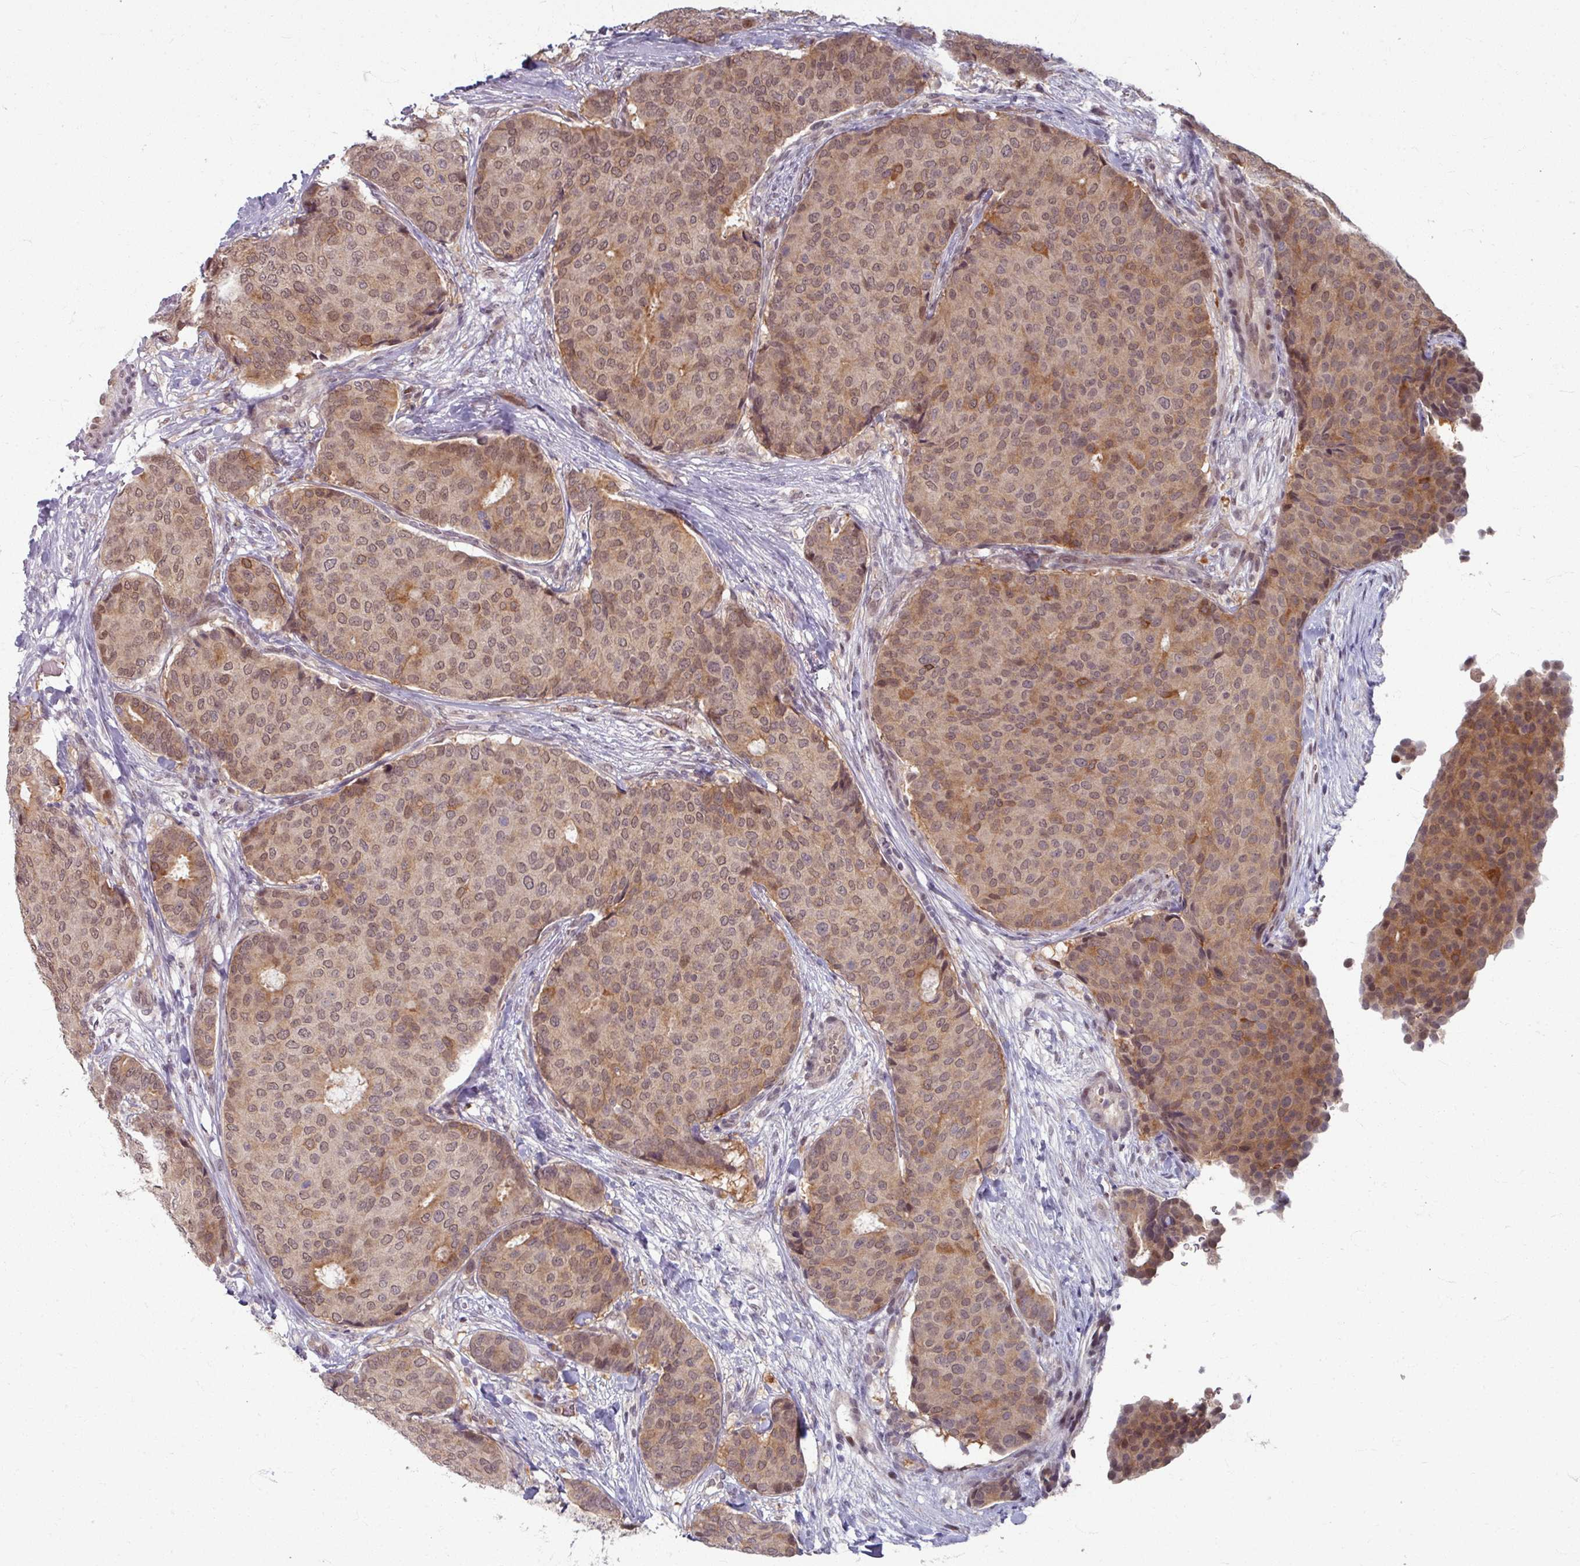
{"staining": {"intensity": "moderate", "quantity": ">75%", "location": "cytoplasmic/membranous,nuclear"}, "tissue": "breast cancer", "cell_type": "Tumor cells", "image_type": "cancer", "snomed": [{"axis": "morphology", "description": "Duct carcinoma"}, {"axis": "topography", "description": "Breast"}], "caption": "Approximately >75% of tumor cells in human invasive ductal carcinoma (breast) display moderate cytoplasmic/membranous and nuclear protein expression as visualized by brown immunohistochemical staining.", "gene": "KLC3", "patient": {"sex": "female", "age": 75}}